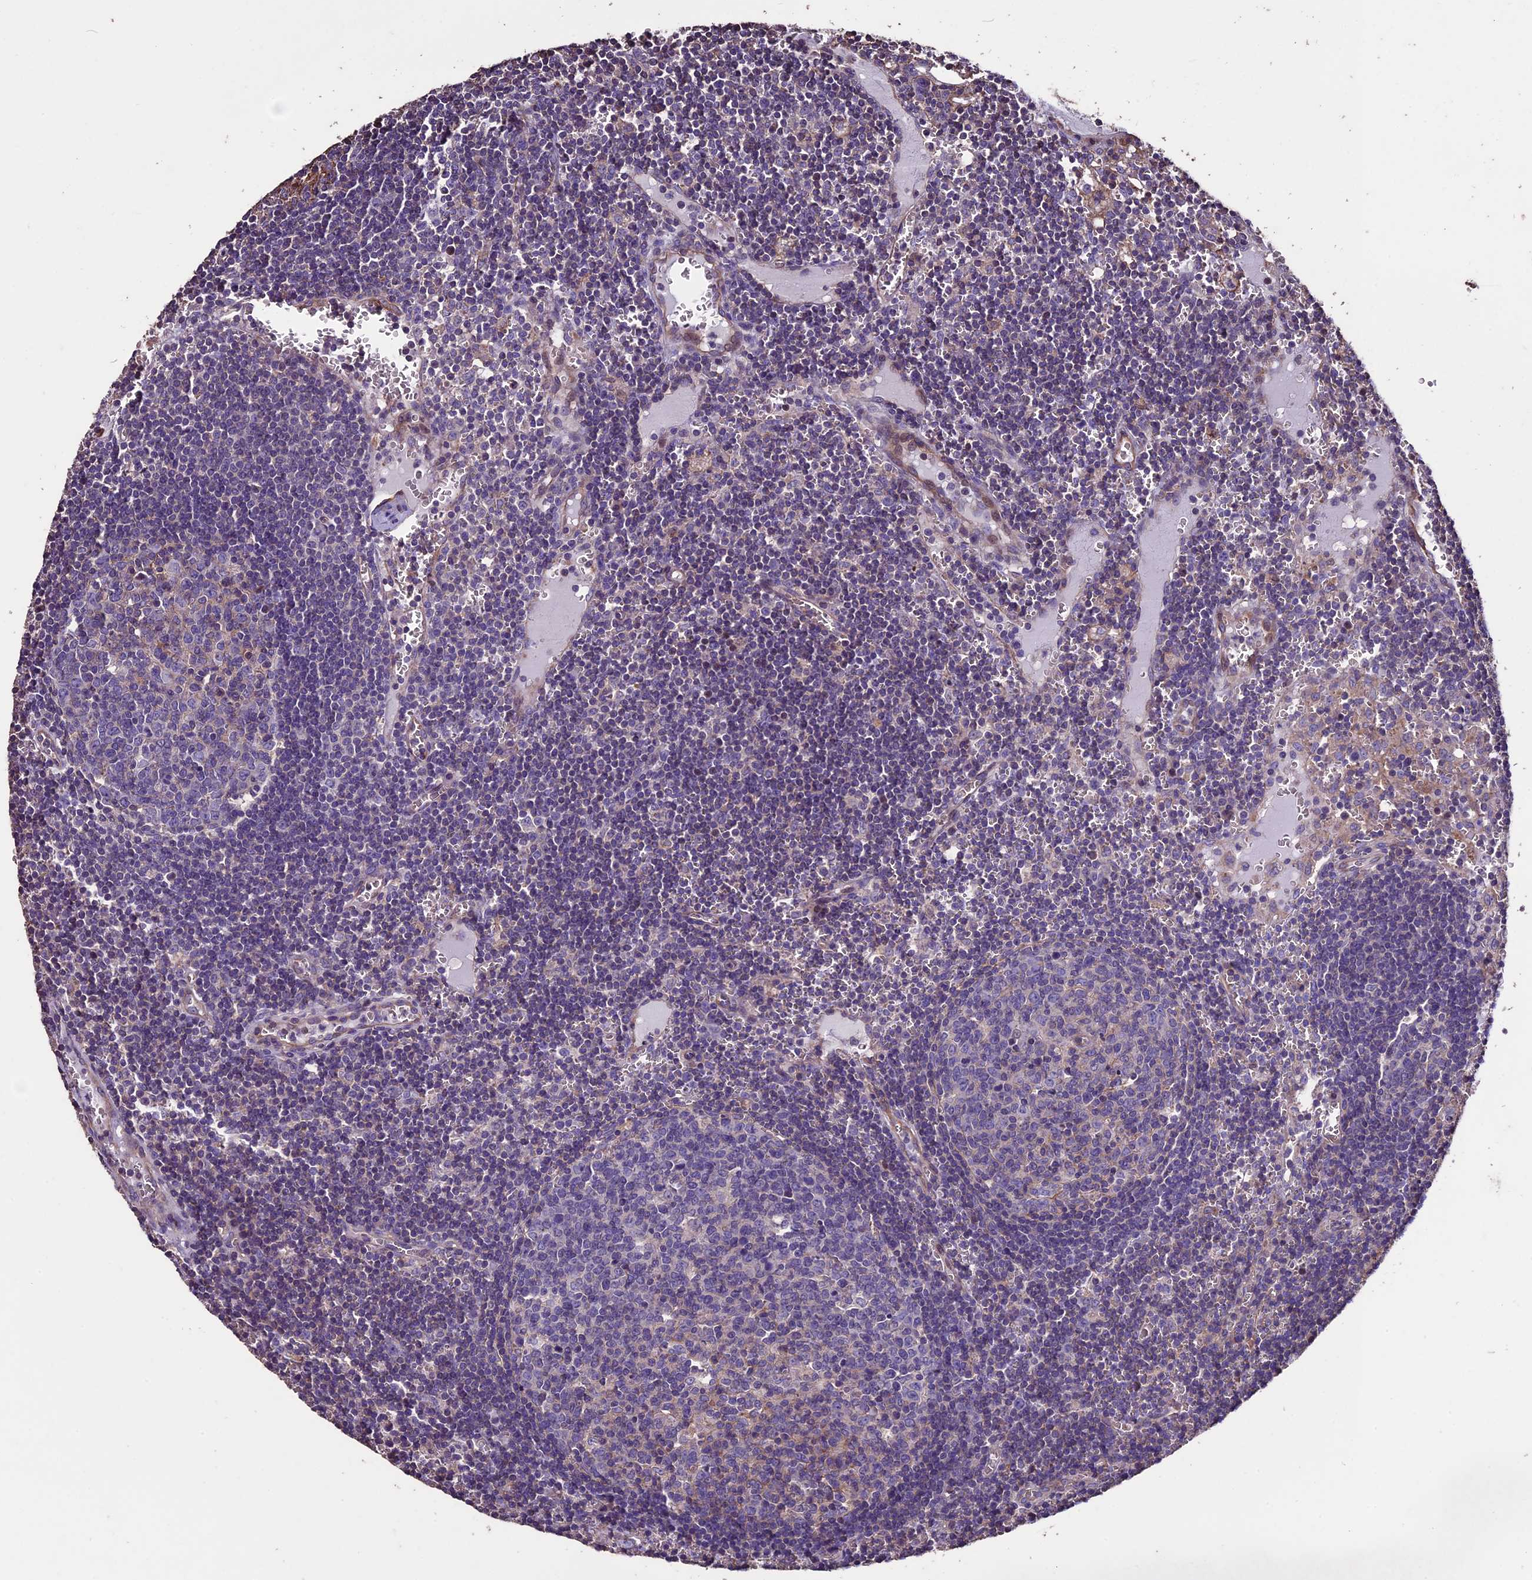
{"staining": {"intensity": "weak", "quantity": "<25%", "location": "cytoplasmic/membranous"}, "tissue": "lymph node", "cell_type": "Germinal center cells", "image_type": "normal", "snomed": [{"axis": "morphology", "description": "Normal tissue, NOS"}, {"axis": "topography", "description": "Lymph node"}], "caption": "A micrograph of lymph node stained for a protein demonstrates no brown staining in germinal center cells. Brightfield microscopy of immunohistochemistry stained with DAB (3,3'-diaminobenzidine) (brown) and hematoxylin (blue), captured at high magnification.", "gene": "USB1", "patient": {"sex": "female", "age": 73}}